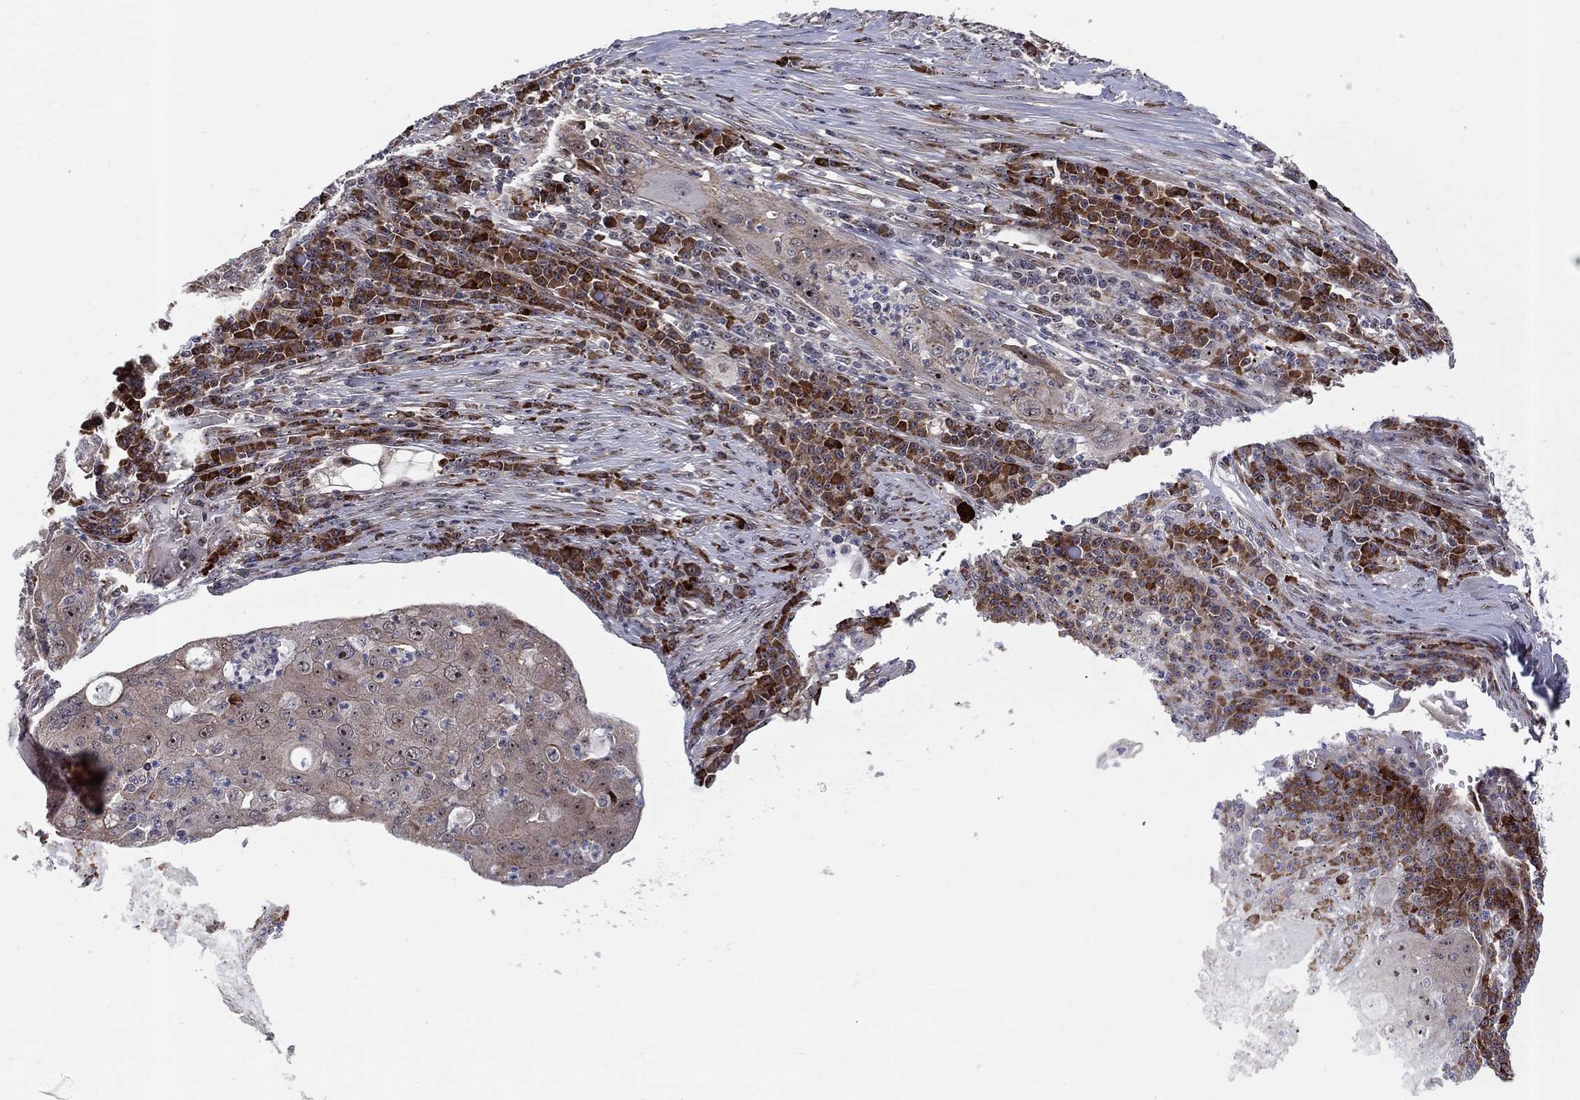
{"staining": {"intensity": "strong", "quantity": "25%-75%", "location": "cytoplasmic/membranous"}, "tissue": "lung cancer", "cell_type": "Tumor cells", "image_type": "cancer", "snomed": [{"axis": "morphology", "description": "Squamous cell carcinoma, NOS"}, {"axis": "topography", "description": "Lung"}], "caption": "This image demonstrates immunohistochemistry staining of lung cancer (squamous cell carcinoma), with high strong cytoplasmic/membranous expression in about 25%-75% of tumor cells.", "gene": "VHL", "patient": {"sex": "female", "age": 59}}